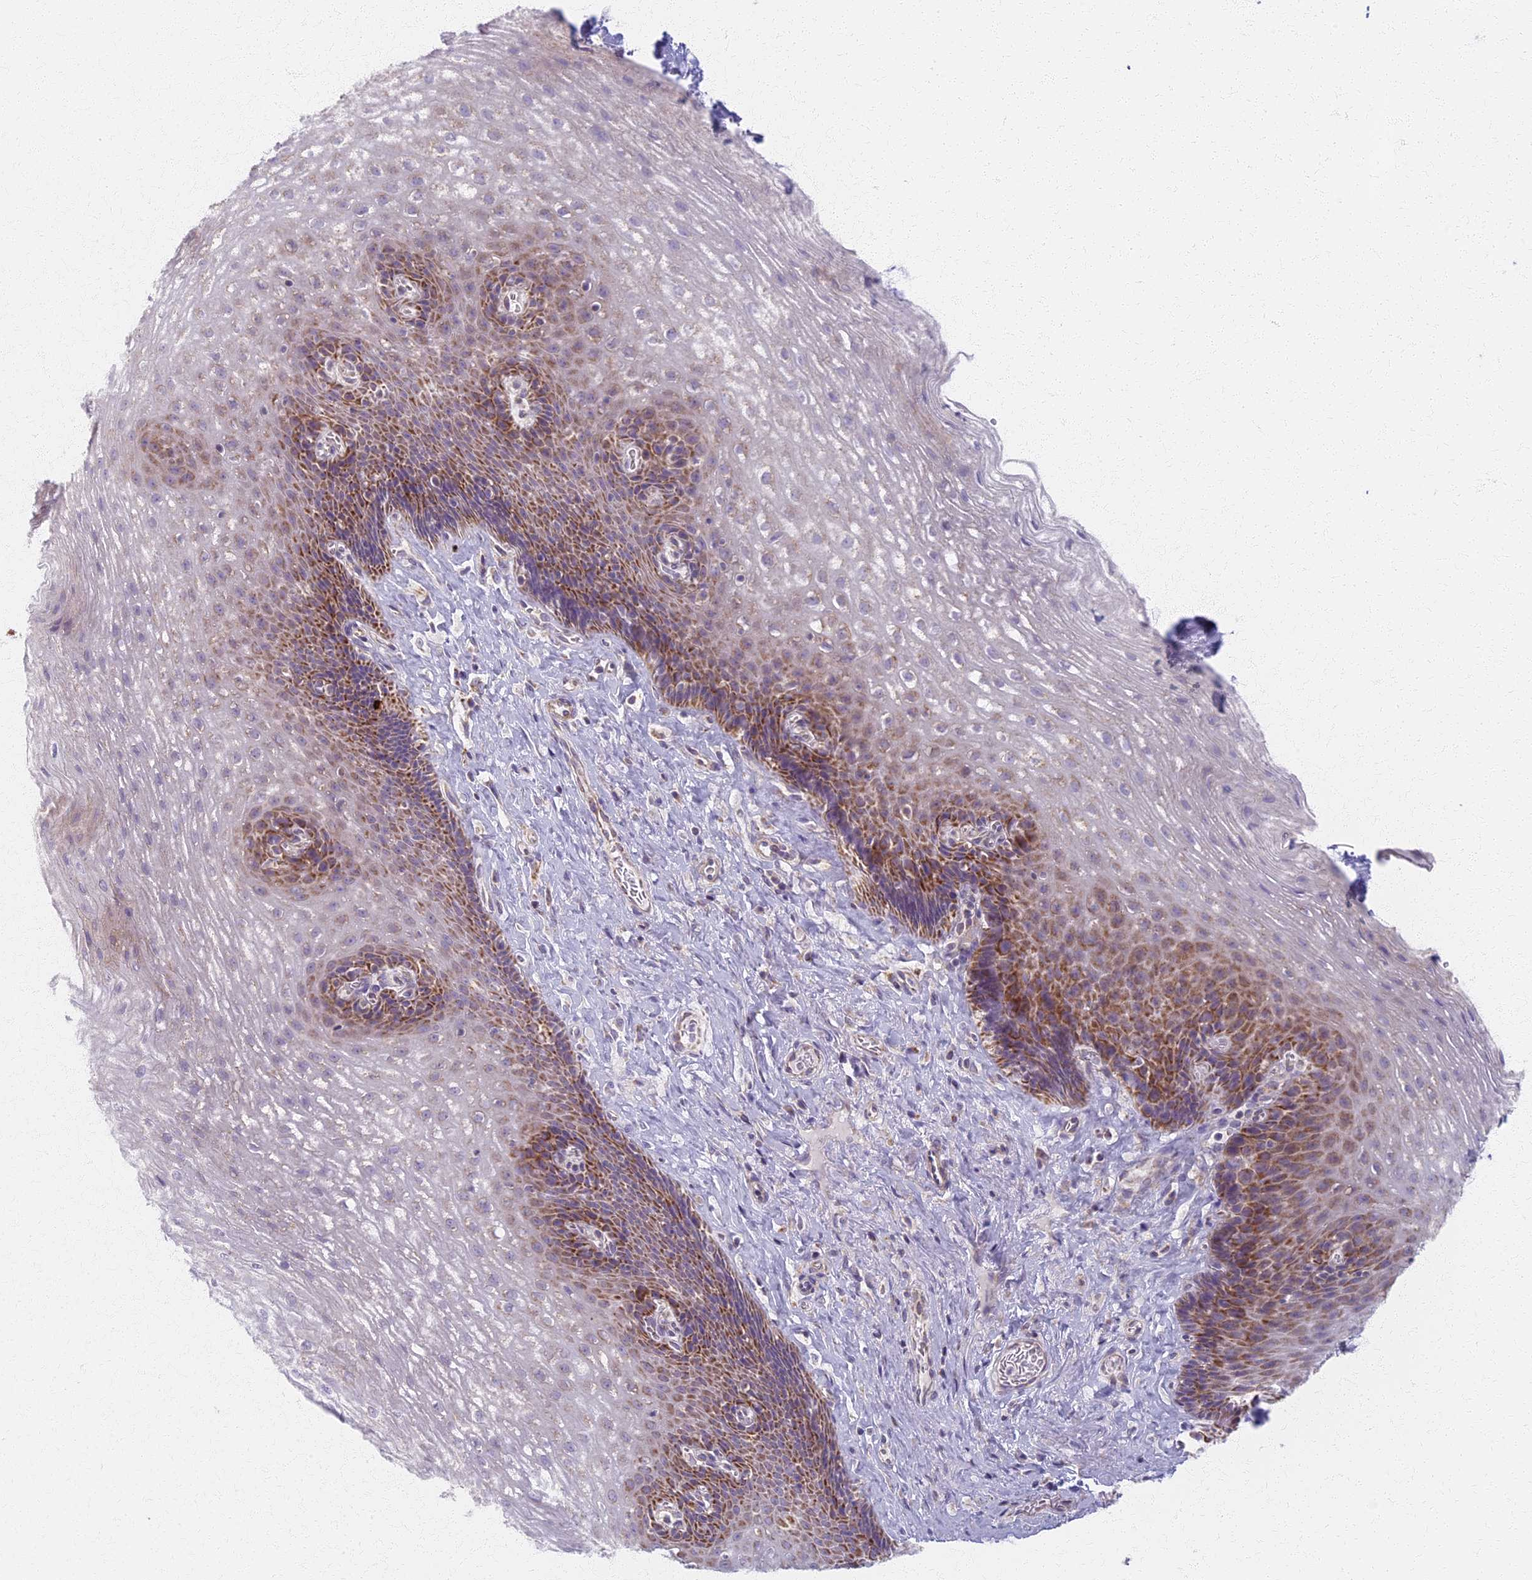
{"staining": {"intensity": "moderate", "quantity": ">75%", "location": "cytoplasmic/membranous"}, "tissue": "esophagus", "cell_type": "Squamous epithelial cells", "image_type": "normal", "snomed": [{"axis": "morphology", "description": "Normal tissue, NOS"}, {"axis": "topography", "description": "Esophagus"}], "caption": "A photomicrograph showing moderate cytoplasmic/membranous staining in about >75% of squamous epithelial cells in normal esophagus, as visualized by brown immunohistochemical staining.", "gene": "MRPS25", "patient": {"sex": "female", "age": 66}}